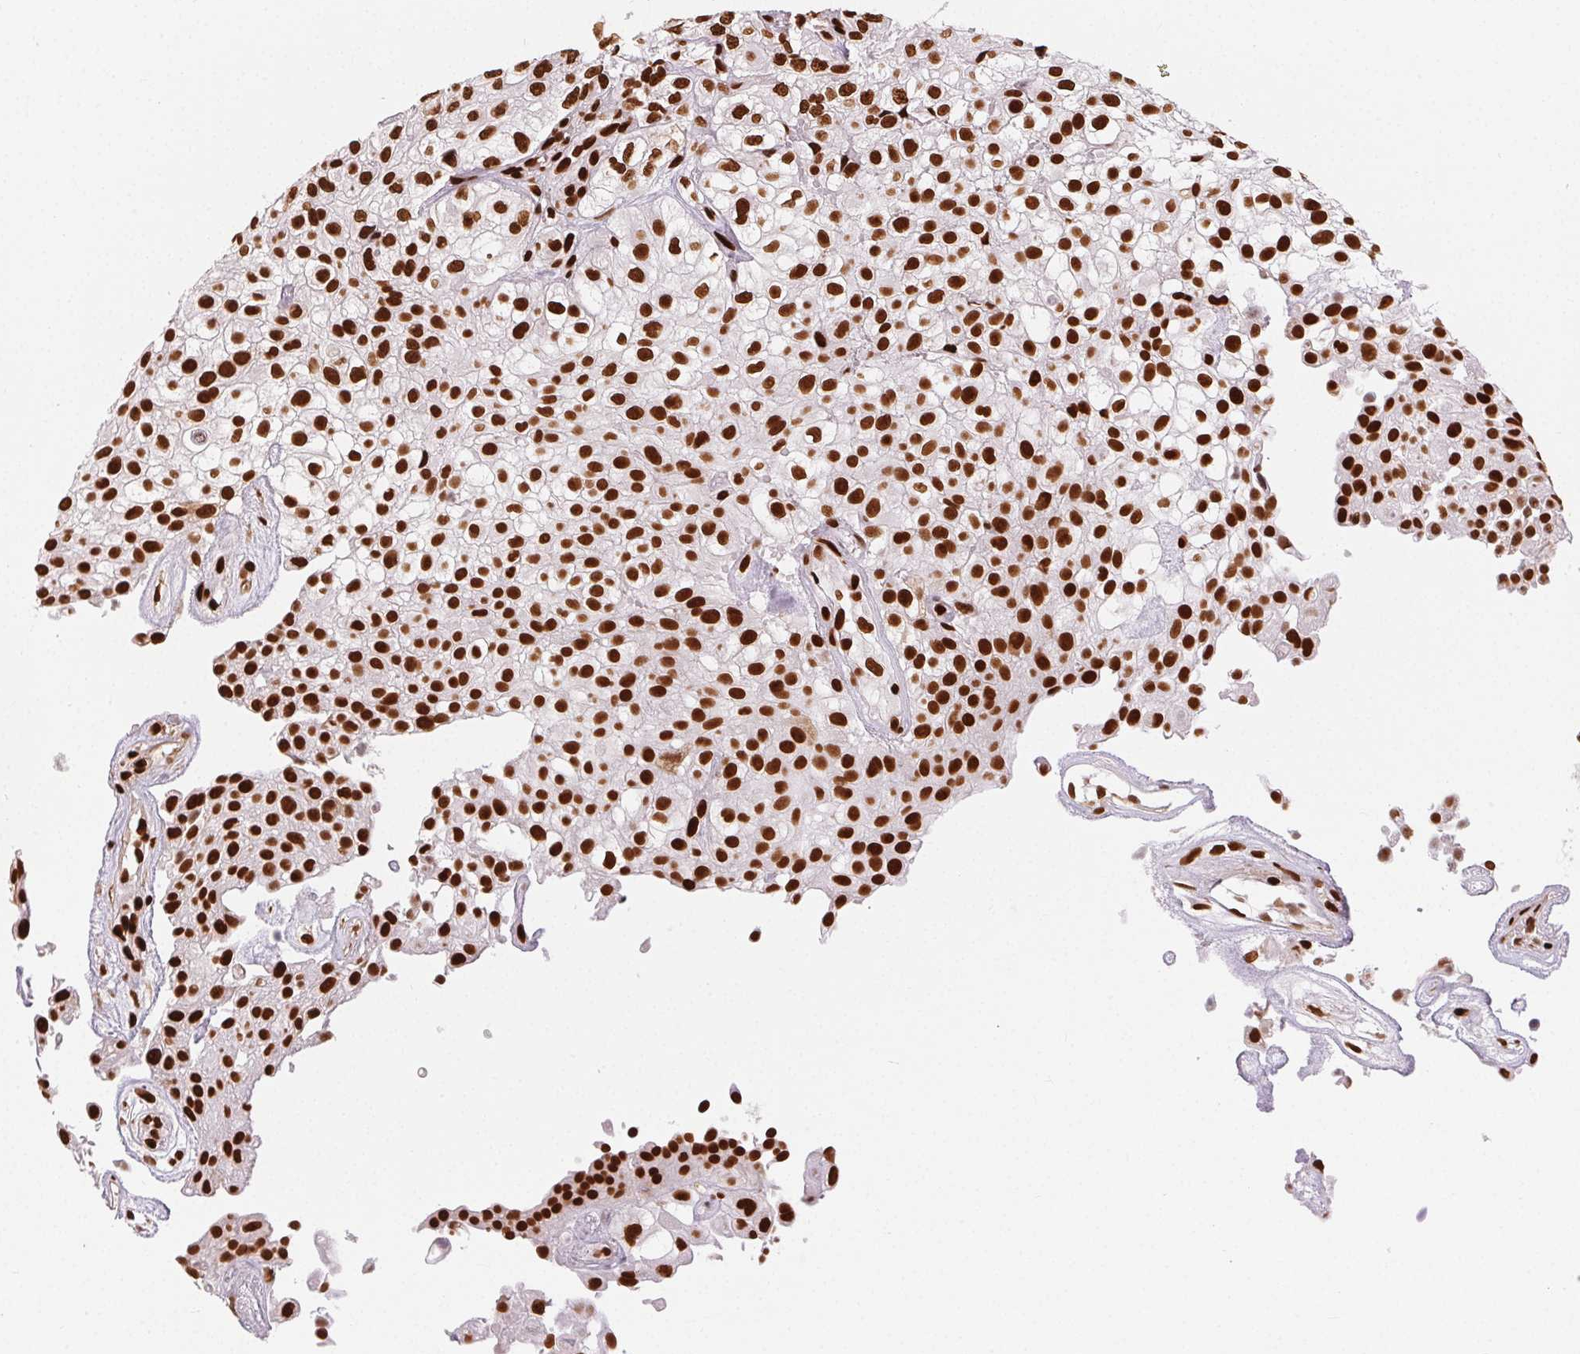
{"staining": {"intensity": "strong", "quantity": ">75%", "location": "nuclear"}, "tissue": "urothelial cancer", "cell_type": "Tumor cells", "image_type": "cancer", "snomed": [{"axis": "morphology", "description": "Urothelial carcinoma, High grade"}, {"axis": "topography", "description": "Urinary bladder"}], "caption": "Protein expression analysis of urothelial carcinoma (high-grade) exhibits strong nuclear staining in about >75% of tumor cells.", "gene": "ZNF80", "patient": {"sex": "male", "age": 56}}